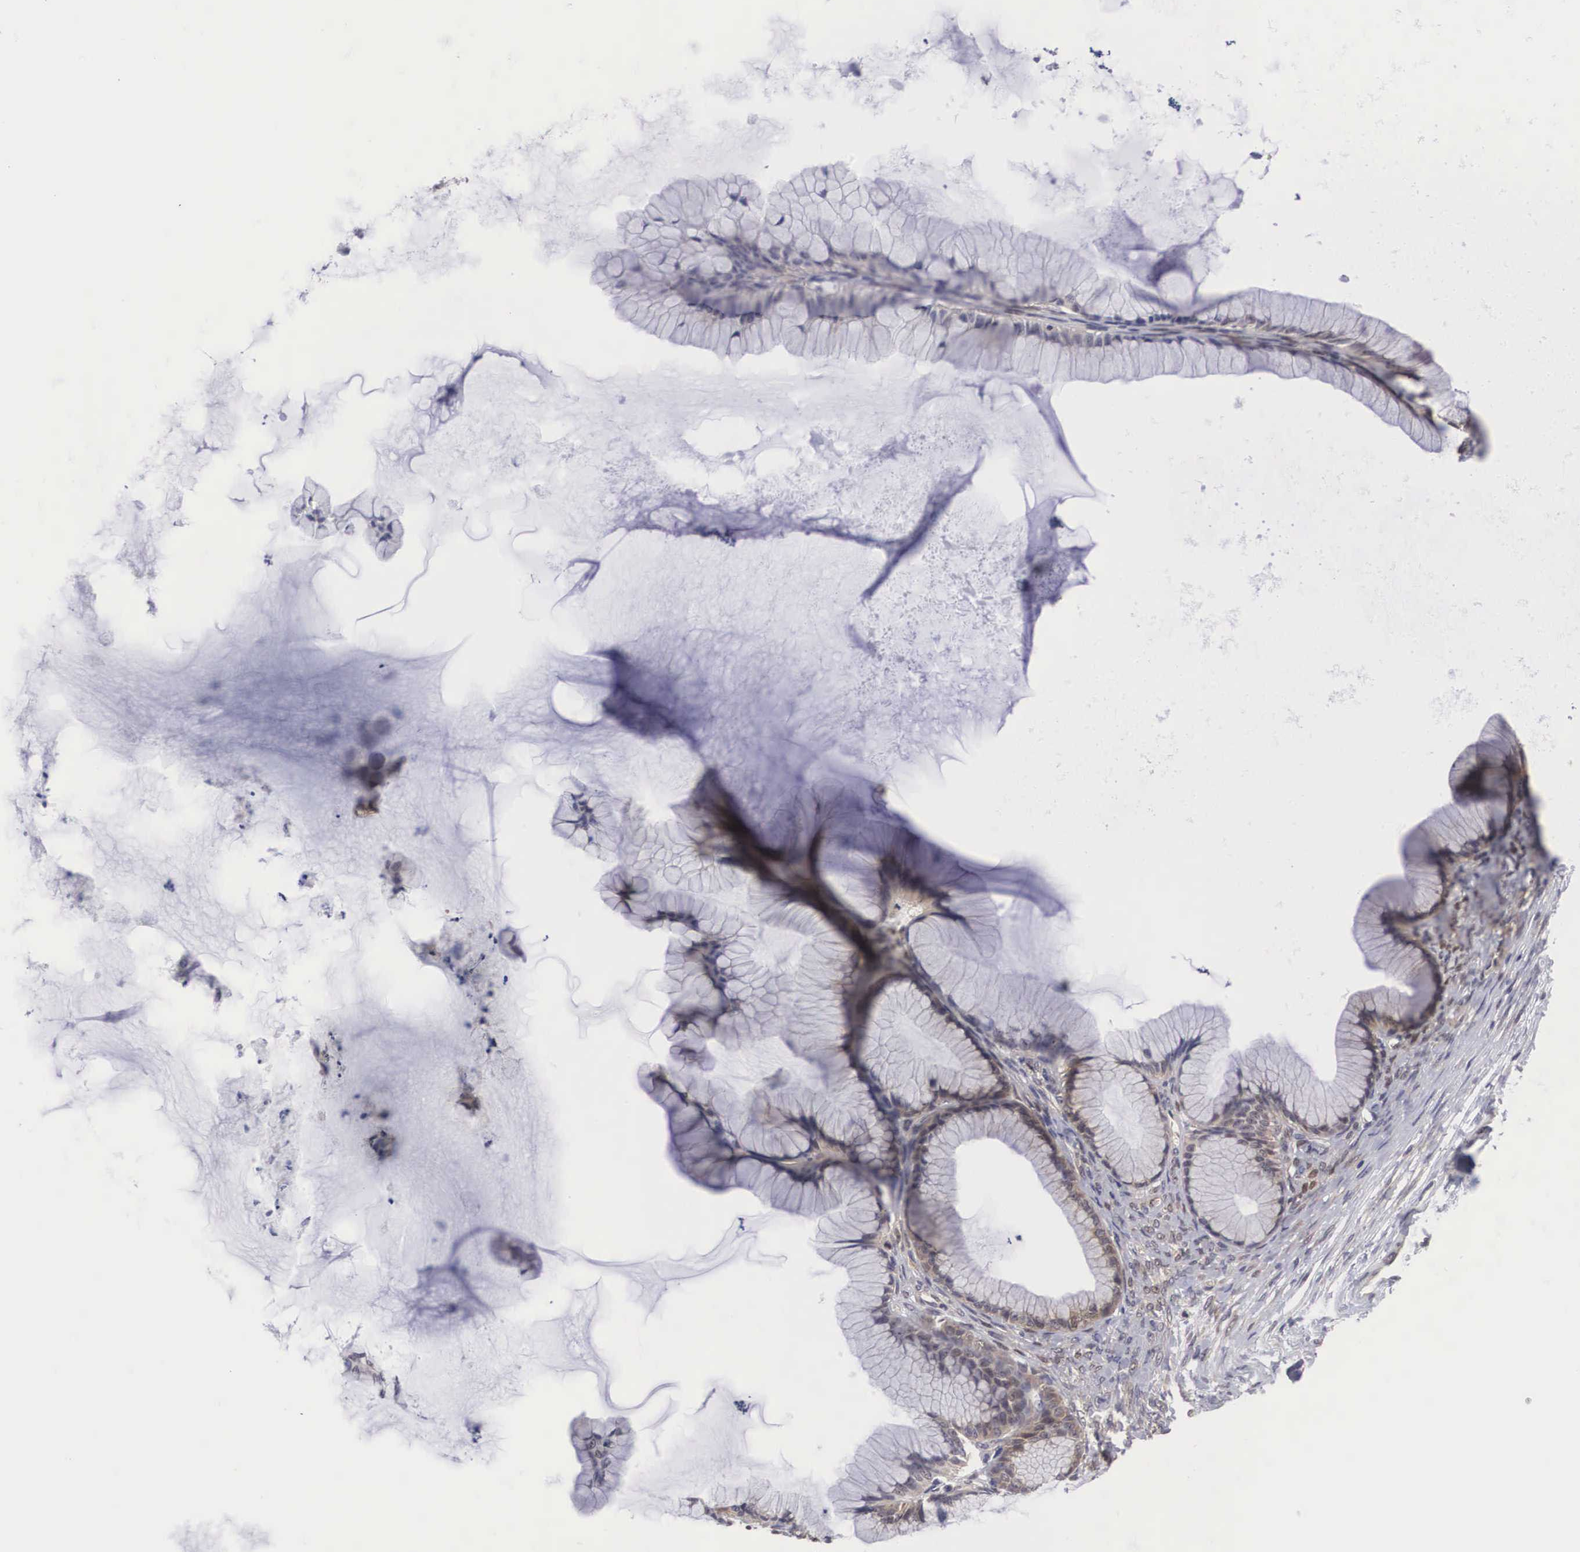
{"staining": {"intensity": "weak", "quantity": ">75%", "location": "cytoplasmic/membranous,nuclear"}, "tissue": "ovarian cancer", "cell_type": "Tumor cells", "image_type": "cancer", "snomed": [{"axis": "morphology", "description": "Cystadenocarcinoma, mucinous, NOS"}, {"axis": "topography", "description": "Ovary"}], "caption": "Approximately >75% of tumor cells in human mucinous cystadenocarcinoma (ovarian) exhibit weak cytoplasmic/membranous and nuclear protein expression as visualized by brown immunohistochemical staining.", "gene": "ADSL", "patient": {"sex": "female", "age": 41}}